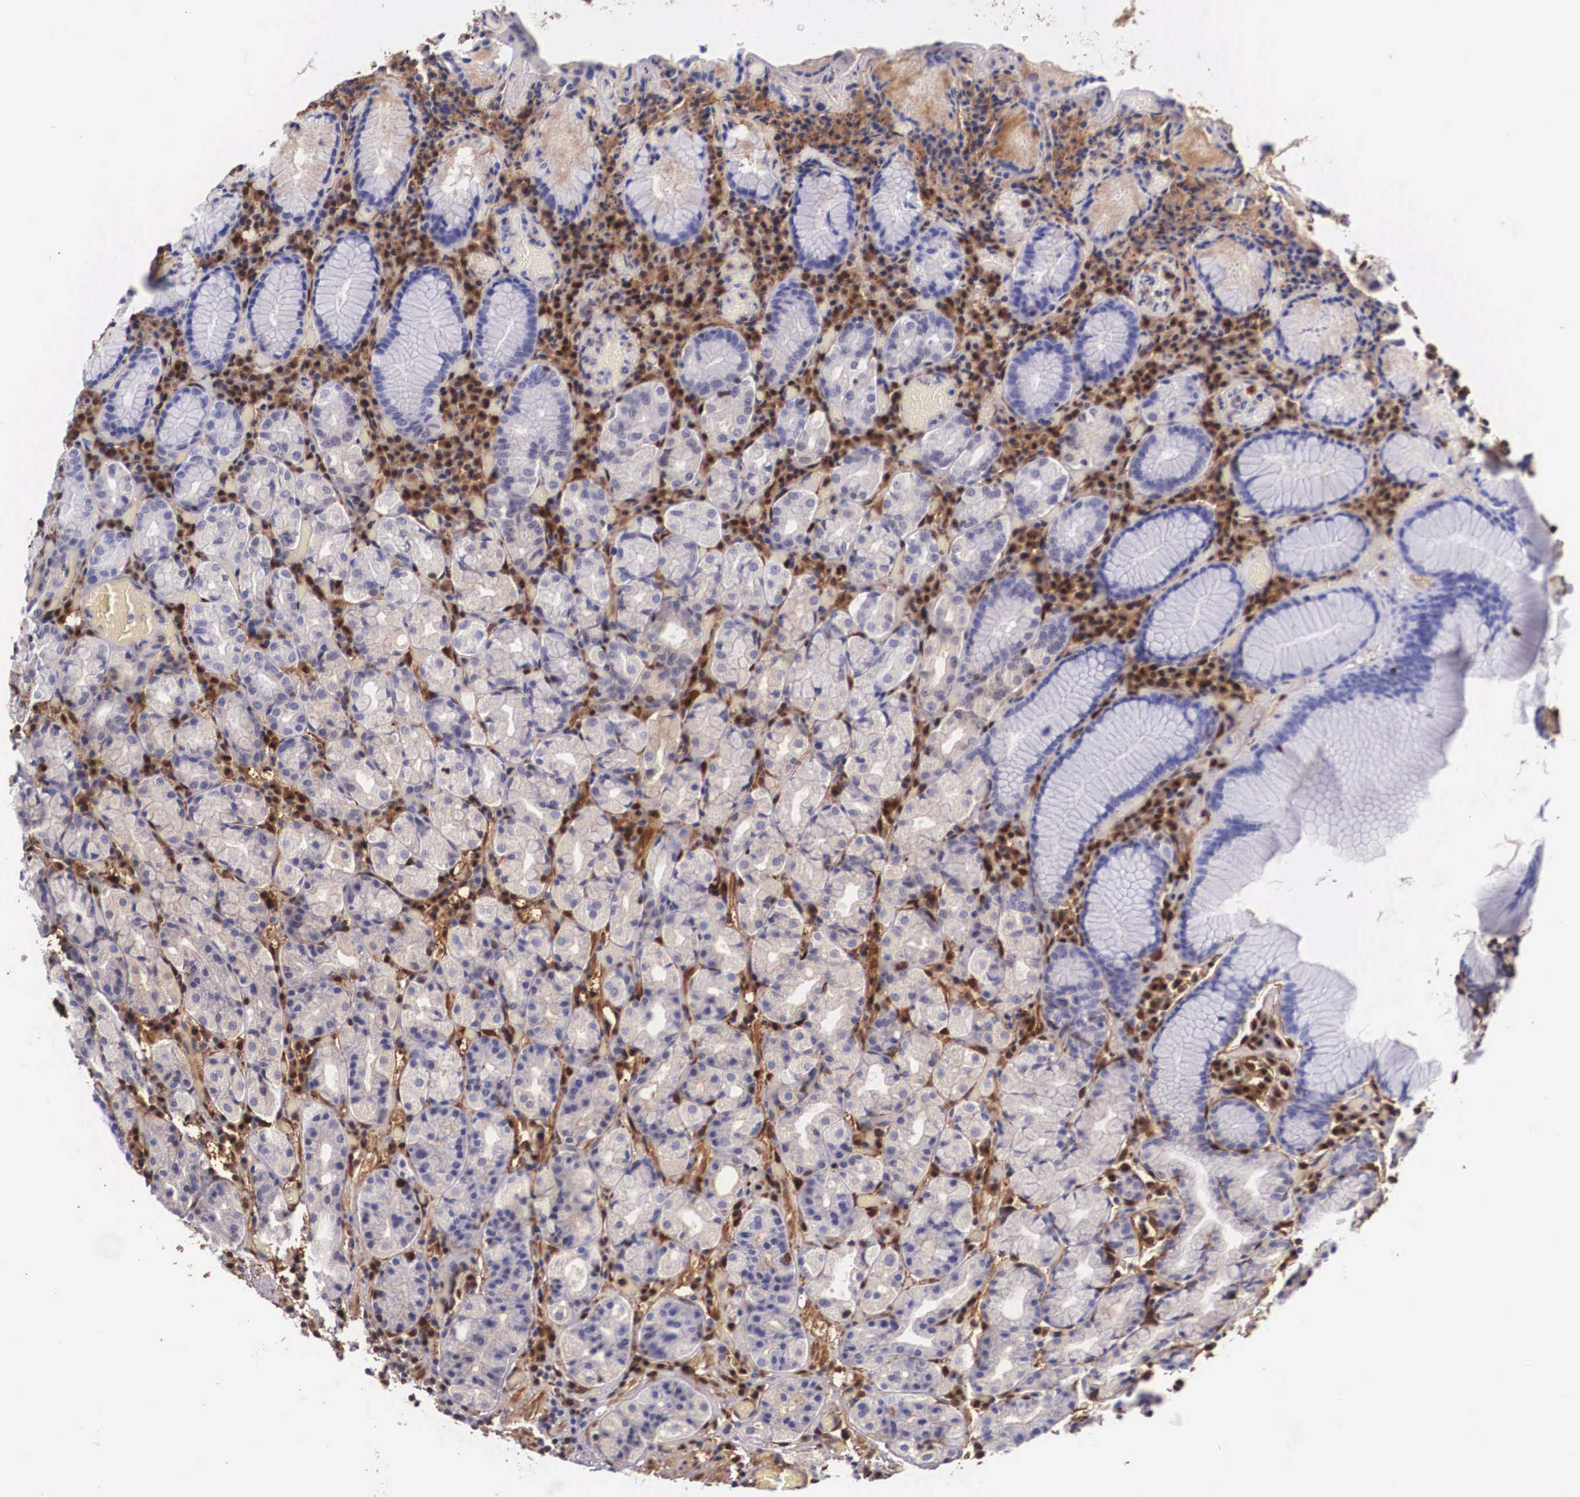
{"staining": {"intensity": "negative", "quantity": "none", "location": "none"}, "tissue": "stomach", "cell_type": "Glandular cells", "image_type": "normal", "snomed": [{"axis": "morphology", "description": "Normal tissue, NOS"}, {"axis": "topography", "description": "Stomach, lower"}], "caption": "Immunohistochemistry image of normal stomach: stomach stained with DAB (3,3'-diaminobenzidine) displays no significant protein staining in glandular cells.", "gene": "LGALS1", "patient": {"sex": "male", "age": 58}}